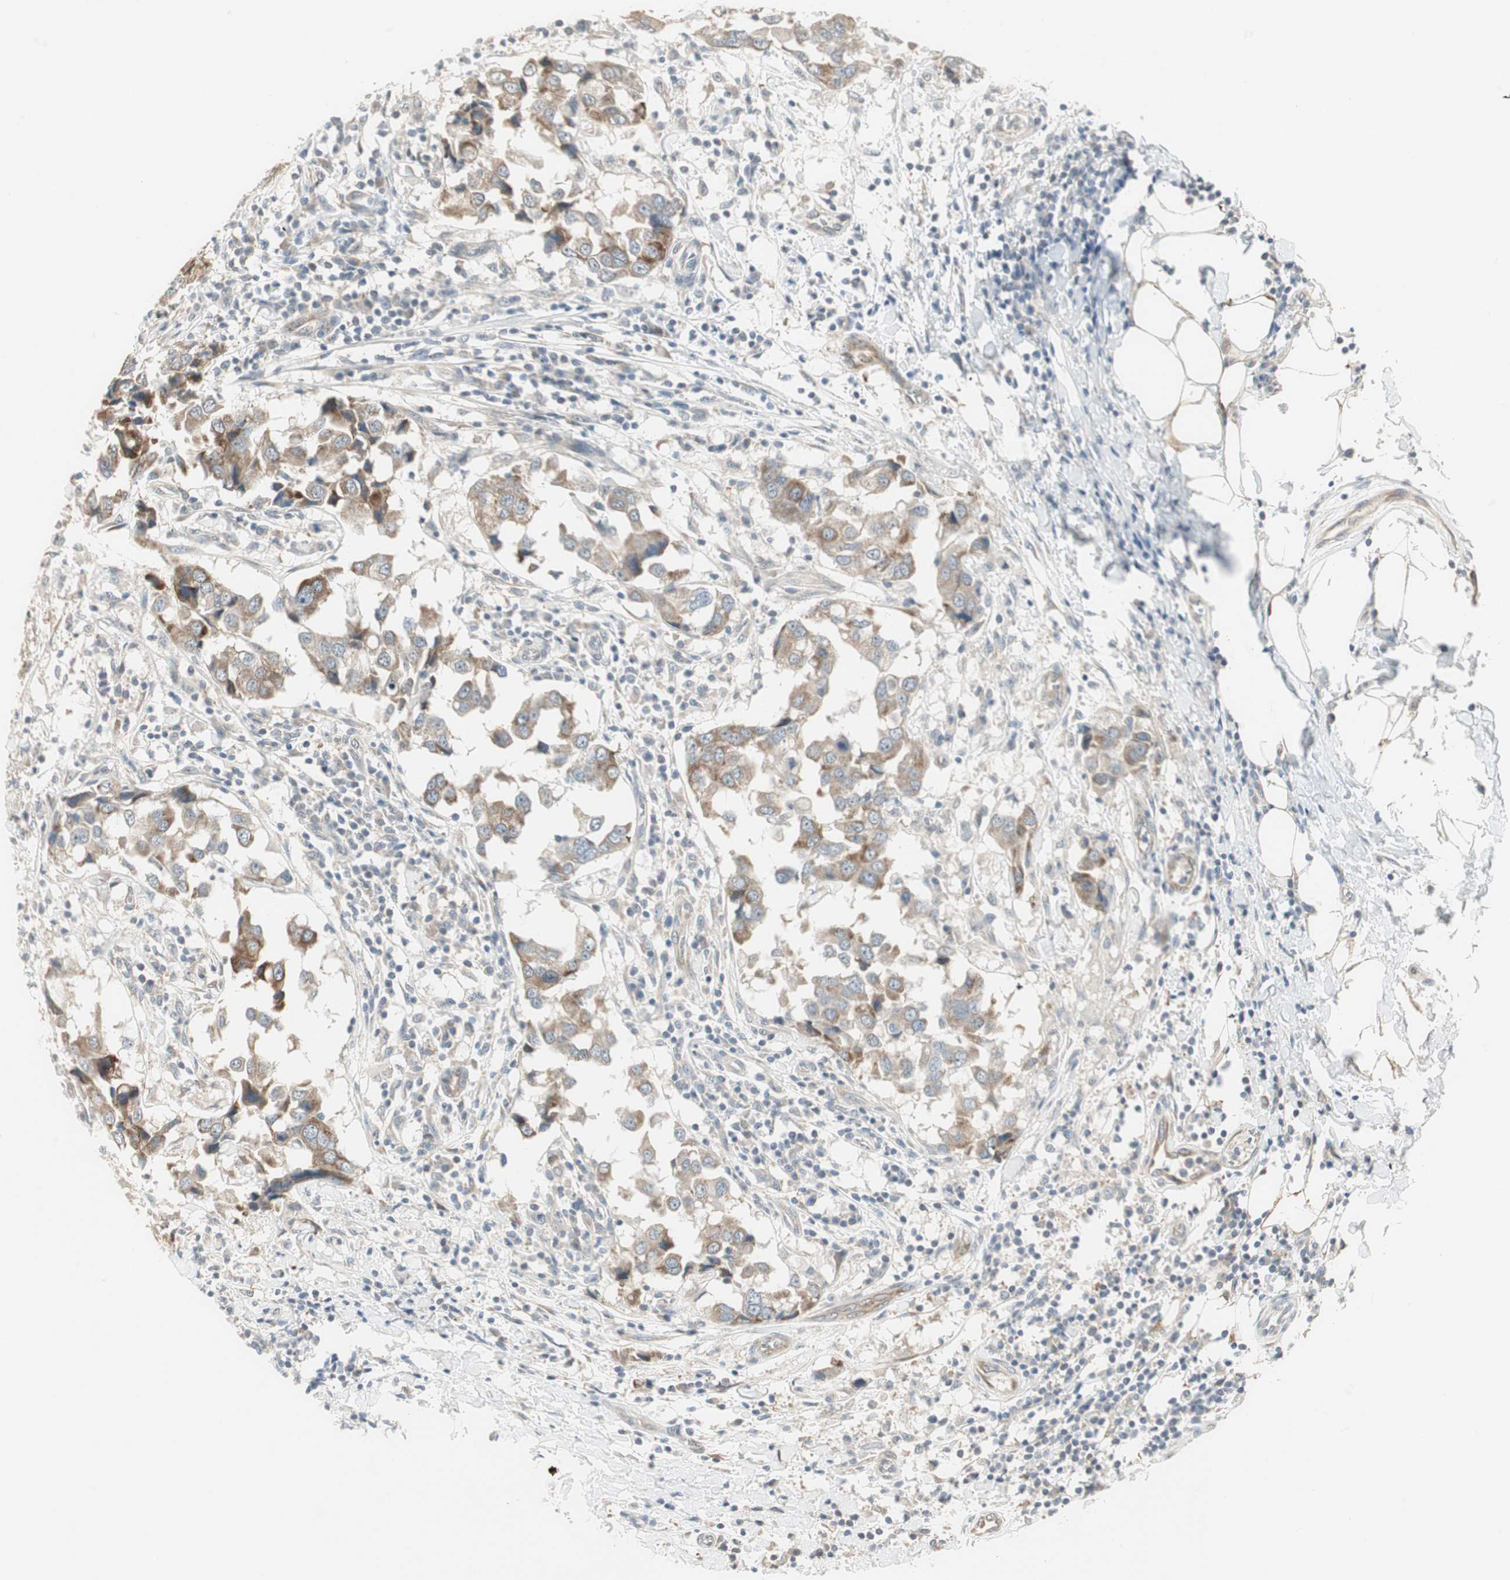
{"staining": {"intensity": "strong", "quantity": ">75%", "location": "cytoplasmic/membranous"}, "tissue": "breast cancer", "cell_type": "Tumor cells", "image_type": "cancer", "snomed": [{"axis": "morphology", "description": "Duct carcinoma"}, {"axis": "topography", "description": "Breast"}], "caption": "This photomicrograph reveals immunohistochemistry (IHC) staining of human breast cancer (intraductal carcinoma), with high strong cytoplasmic/membranous positivity in about >75% of tumor cells.", "gene": "ZFP36", "patient": {"sex": "female", "age": 27}}